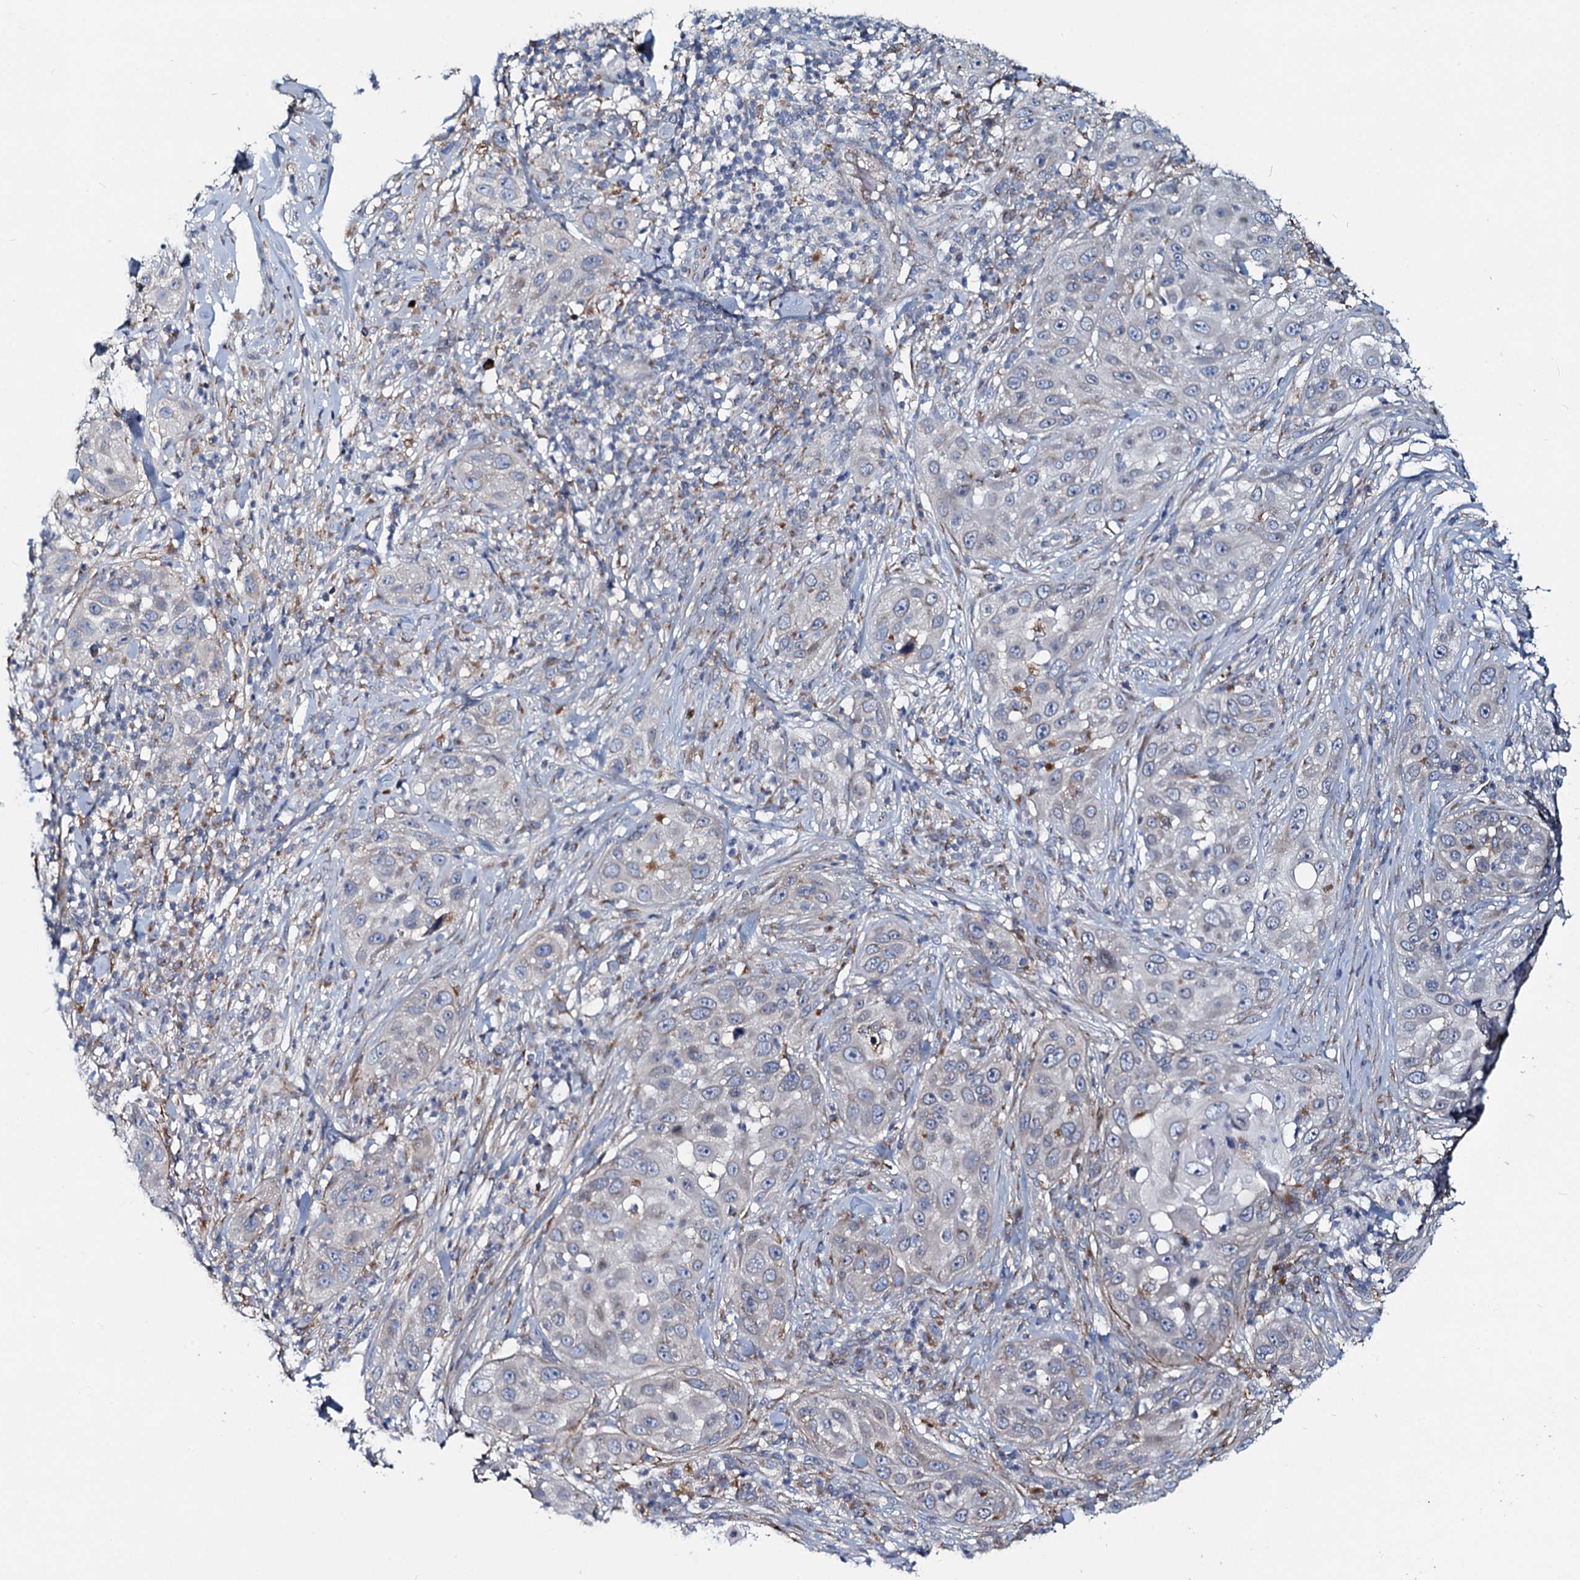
{"staining": {"intensity": "negative", "quantity": "none", "location": "none"}, "tissue": "skin cancer", "cell_type": "Tumor cells", "image_type": "cancer", "snomed": [{"axis": "morphology", "description": "Squamous cell carcinoma, NOS"}, {"axis": "topography", "description": "Skin"}], "caption": "Skin squamous cell carcinoma was stained to show a protein in brown. There is no significant expression in tumor cells.", "gene": "ADCY2", "patient": {"sex": "female", "age": 44}}